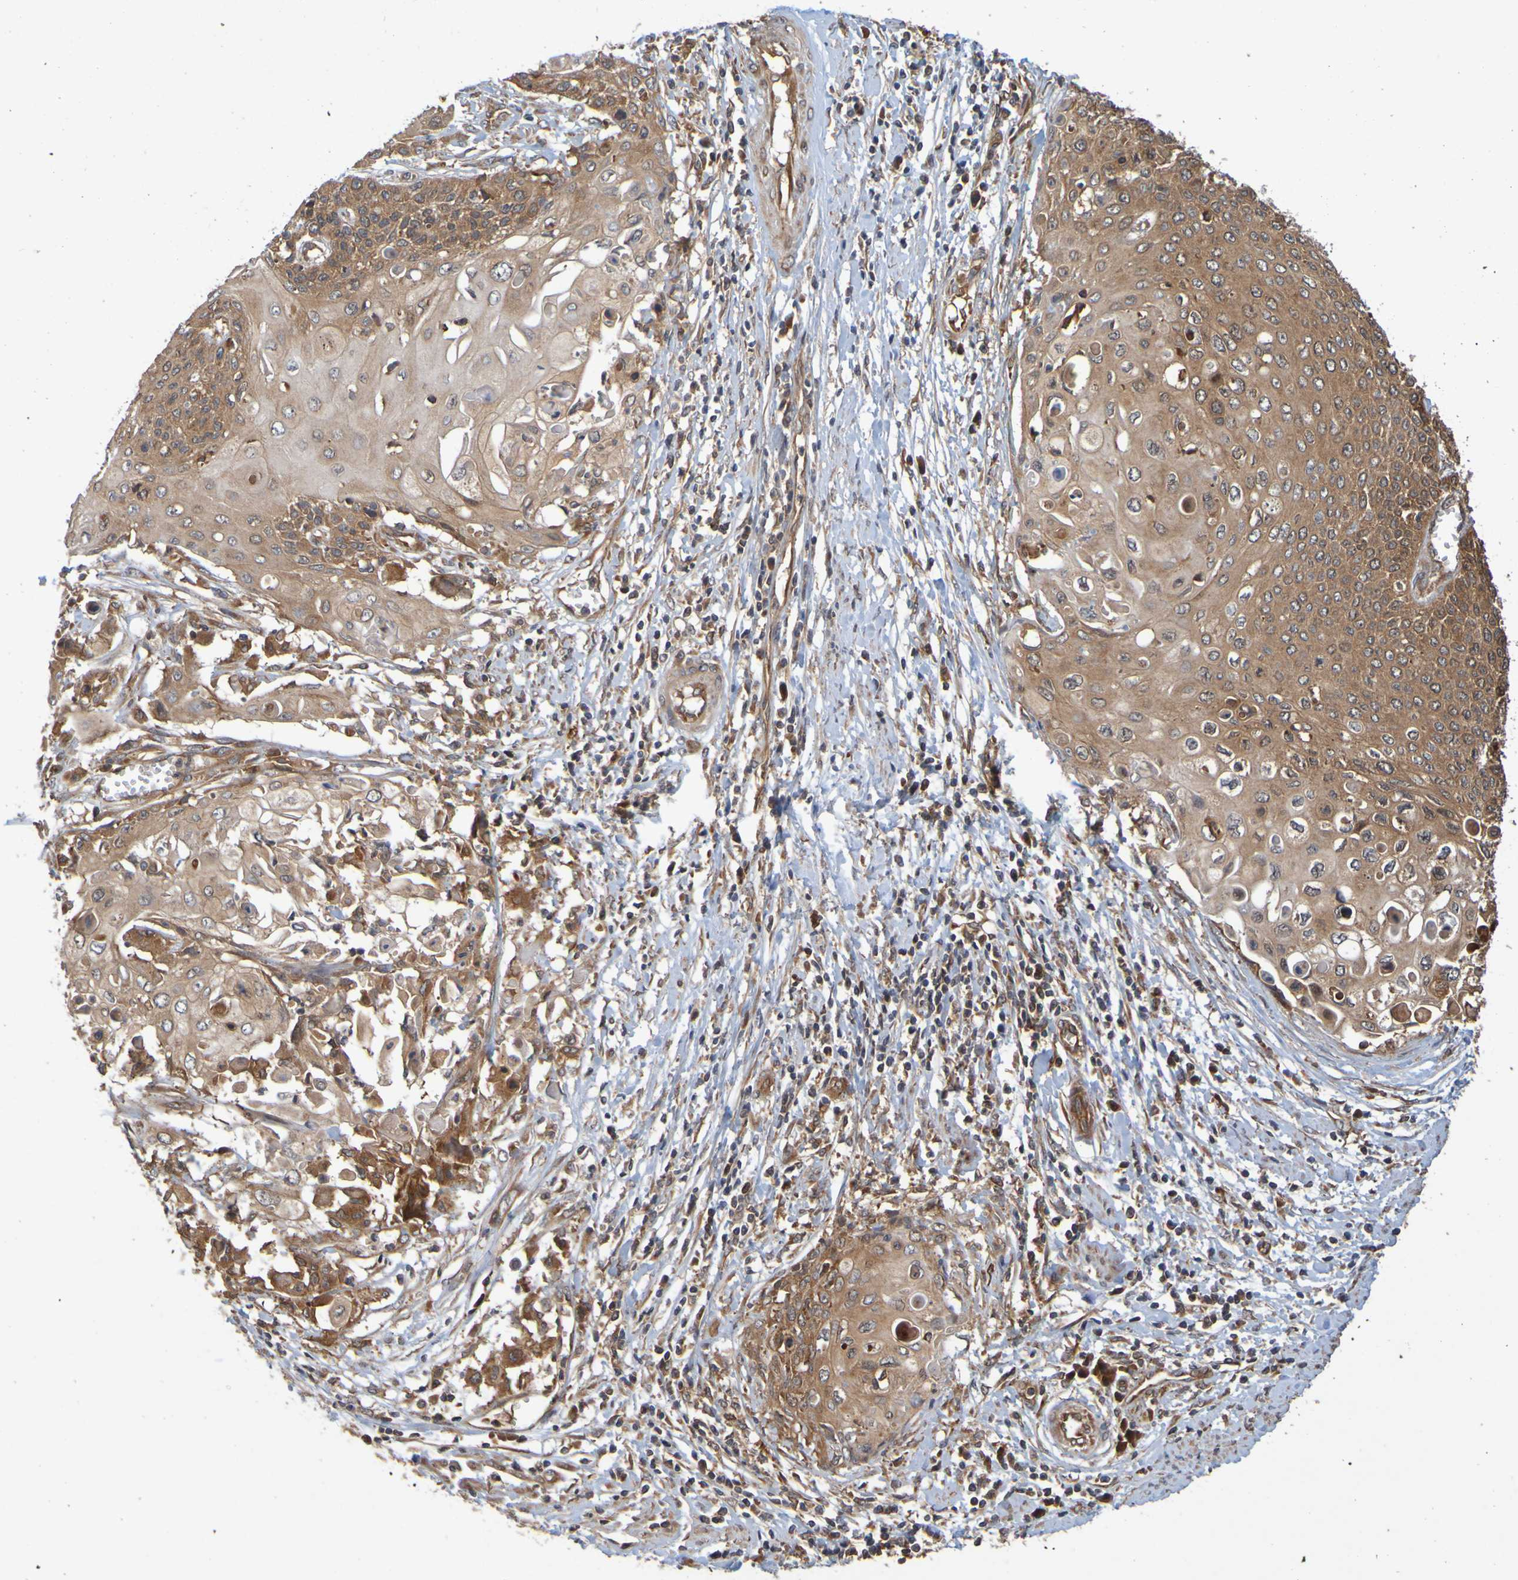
{"staining": {"intensity": "strong", "quantity": ">75%", "location": "cytoplasmic/membranous"}, "tissue": "cervical cancer", "cell_type": "Tumor cells", "image_type": "cancer", "snomed": [{"axis": "morphology", "description": "Squamous cell carcinoma, NOS"}, {"axis": "topography", "description": "Cervix"}], "caption": "Immunohistochemistry (IHC) of human cervical squamous cell carcinoma shows high levels of strong cytoplasmic/membranous positivity in approximately >75% of tumor cells.", "gene": "OCRL", "patient": {"sex": "female", "age": 39}}